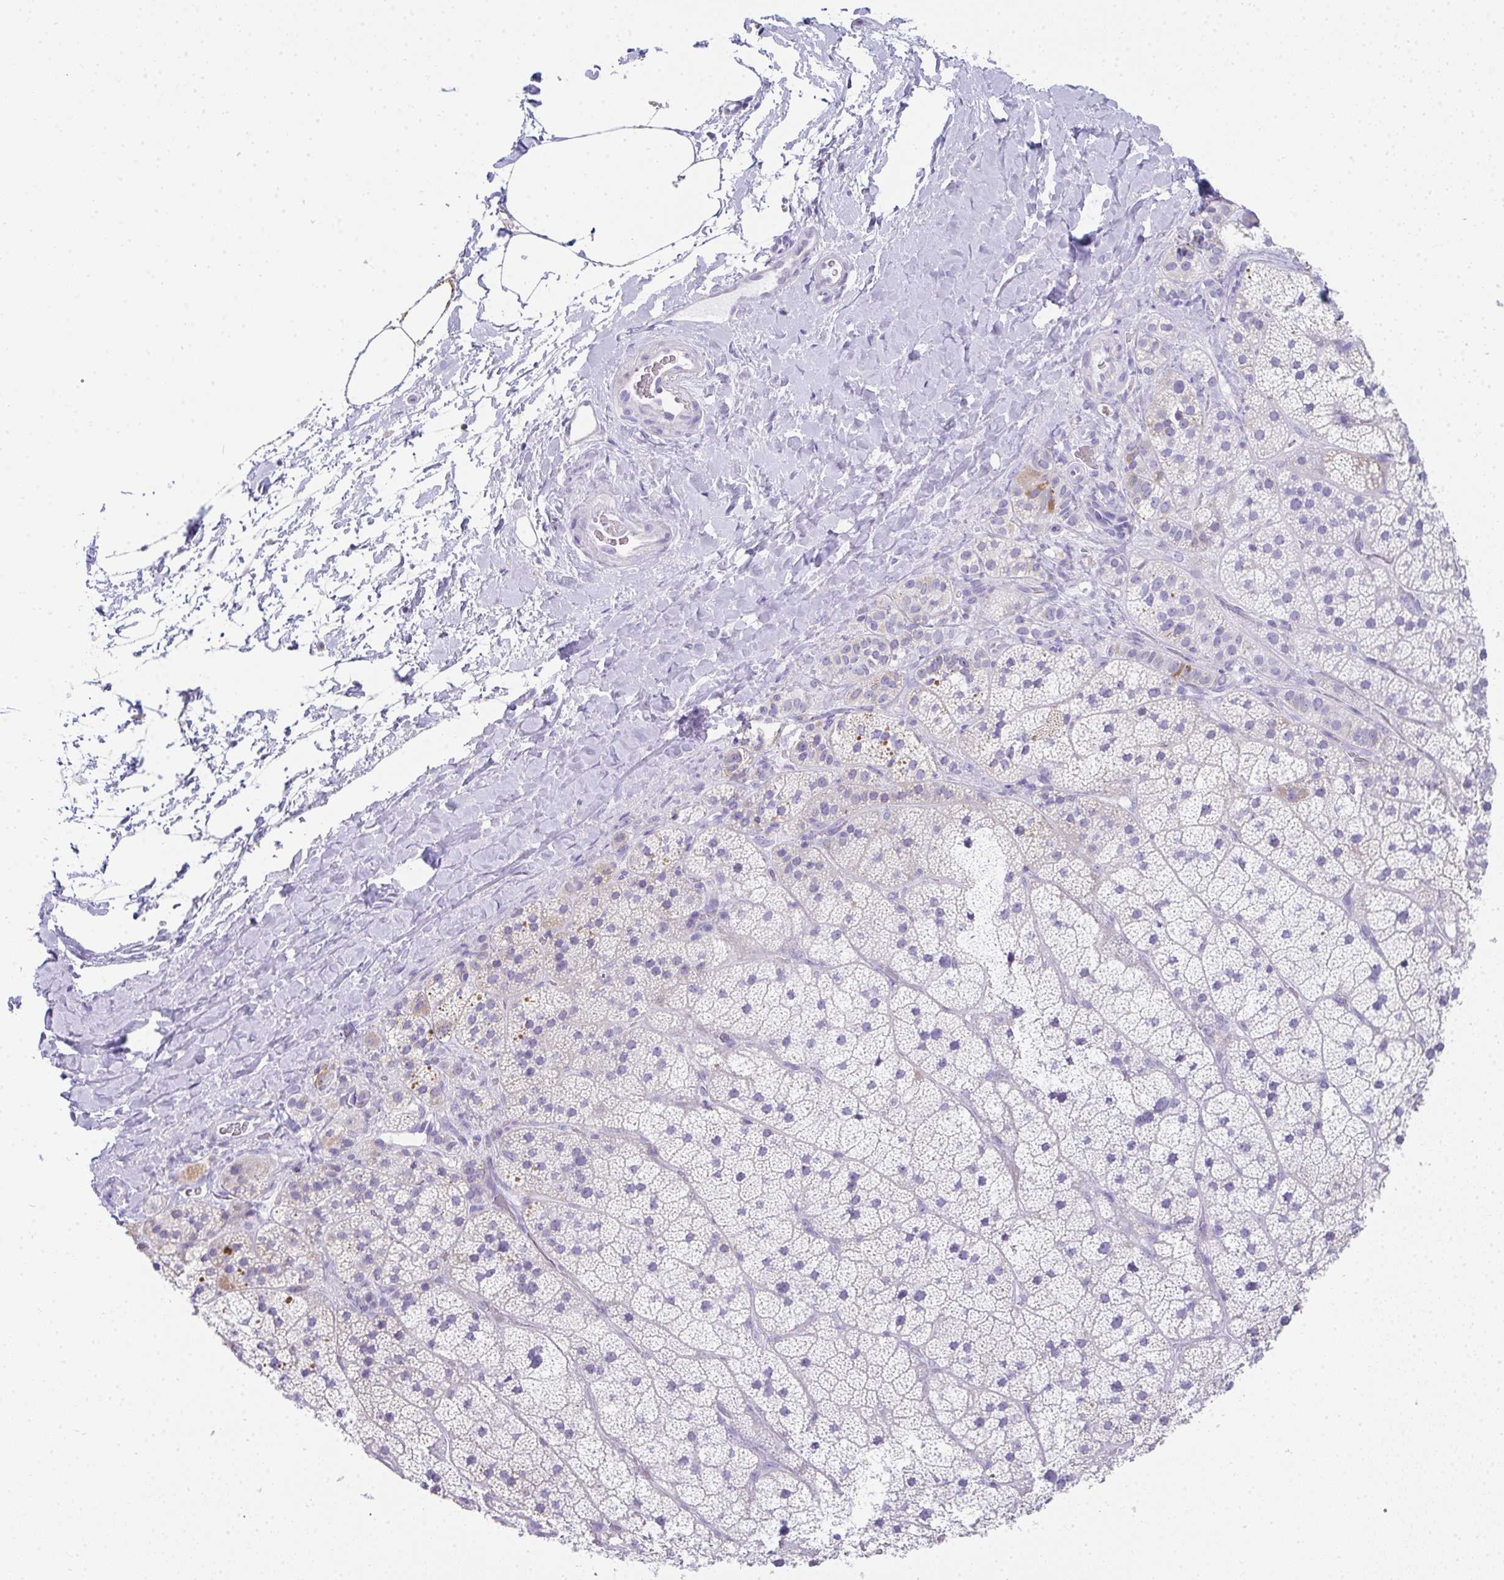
{"staining": {"intensity": "moderate", "quantity": "25%-75%", "location": "cytoplasmic/membranous"}, "tissue": "adrenal gland", "cell_type": "Glandular cells", "image_type": "normal", "snomed": [{"axis": "morphology", "description": "Normal tissue, NOS"}, {"axis": "topography", "description": "Adrenal gland"}], "caption": "An IHC histopathology image of benign tissue is shown. Protein staining in brown highlights moderate cytoplasmic/membranous positivity in adrenal gland within glandular cells.", "gene": "RLF", "patient": {"sex": "male", "age": 57}}